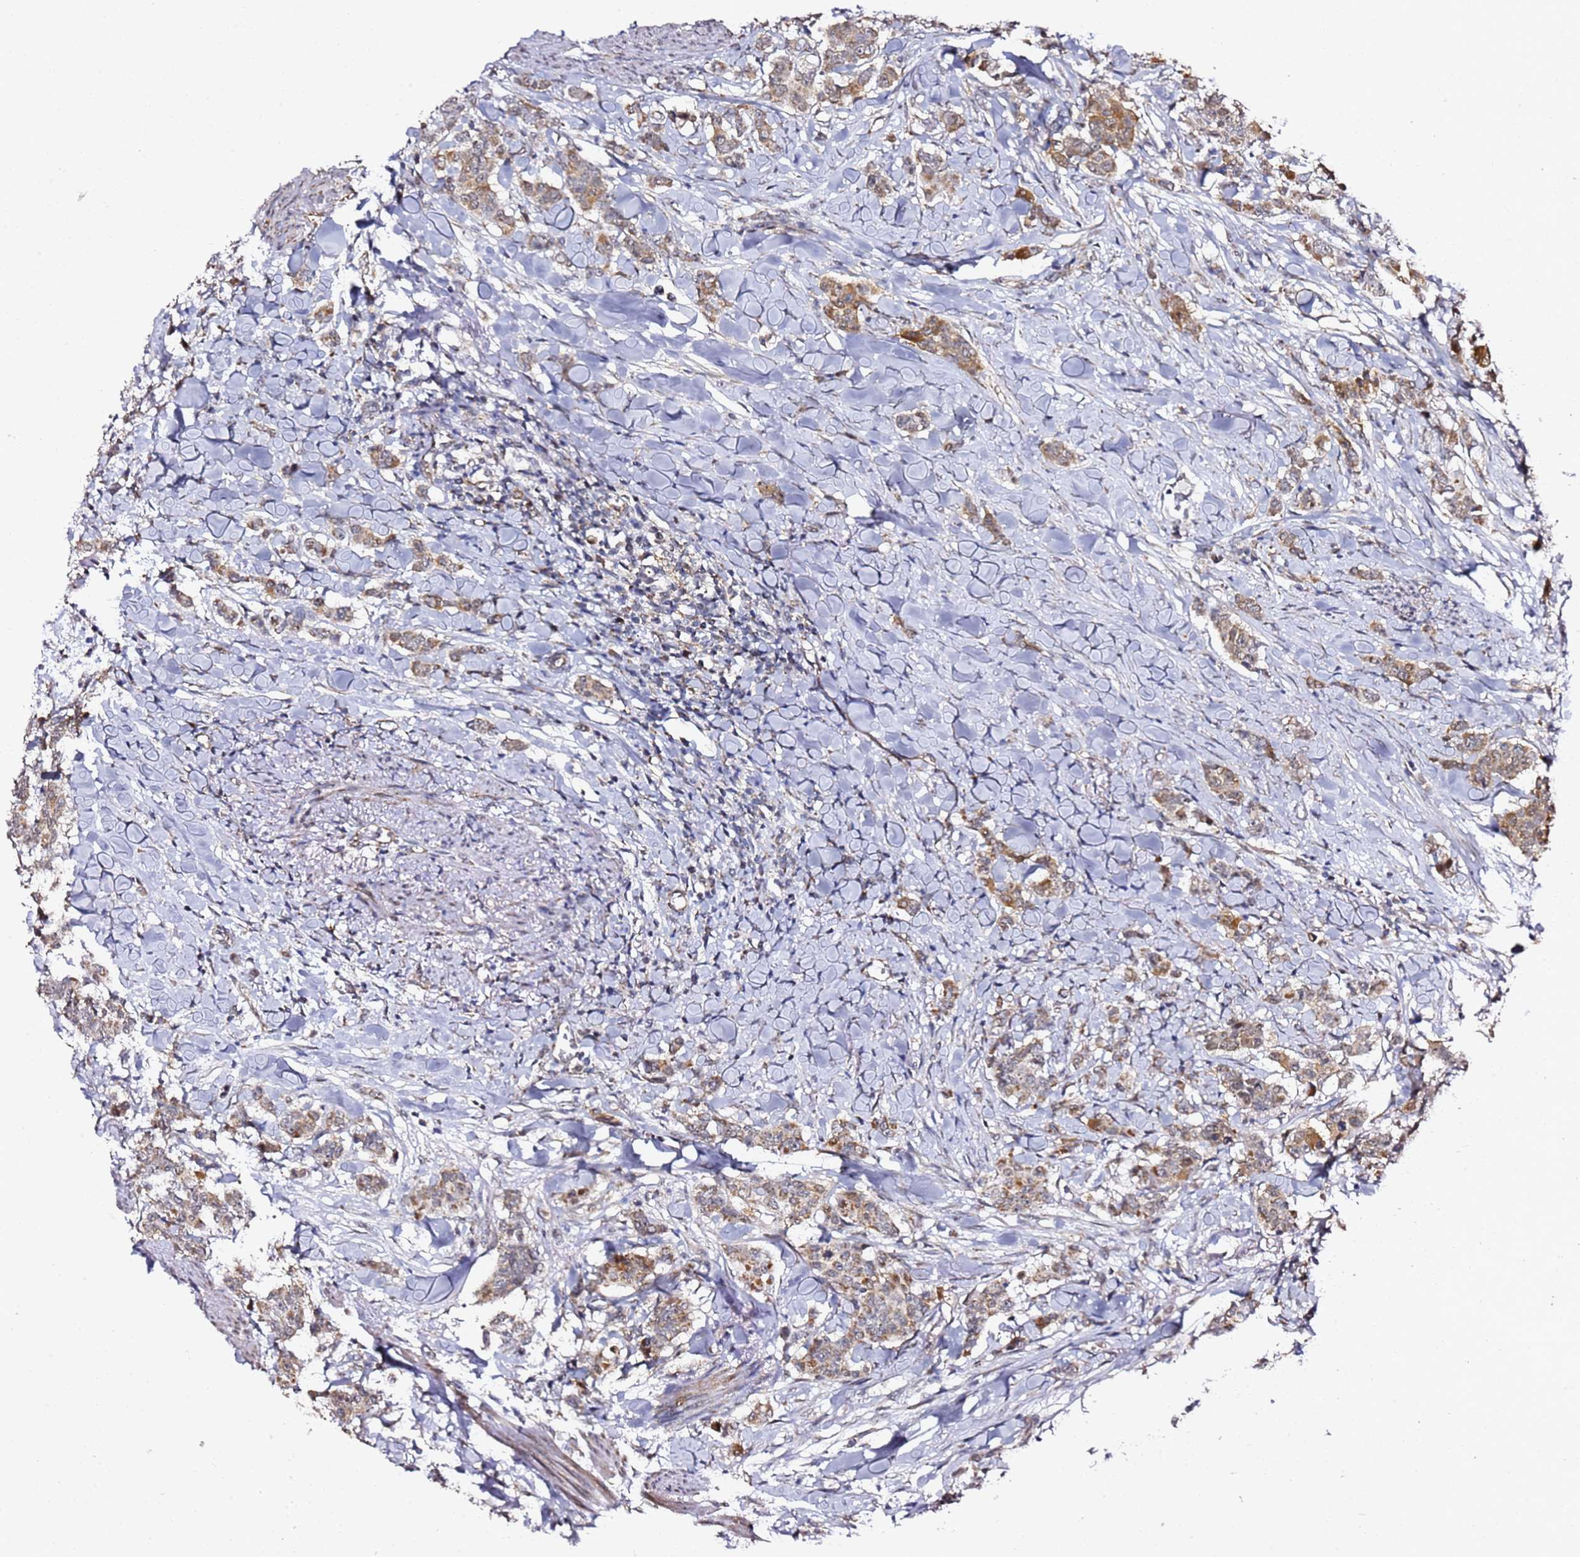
{"staining": {"intensity": "moderate", "quantity": "25%-75%", "location": "cytoplasmic/membranous"}, "tissue": "breast cancer", "cell_type": "Tumor cells", "image_type": "cancer", "snomed": [{"axis": "morphology", "description": "Duct carcinoma"}, {"axis": "topography", "description": "Breast"}], "caption": "High-magnification brightfield microscopy of breast cancer stained with DAB (brown) and counterstained with hematoxylin (blue). tumor cells exhibit moderate cytoplasmic/membranous staining is identified in about25%-75% of cells.", "gene": "TP53AIP1", "patient": {"sex": "female", "age": 40}}